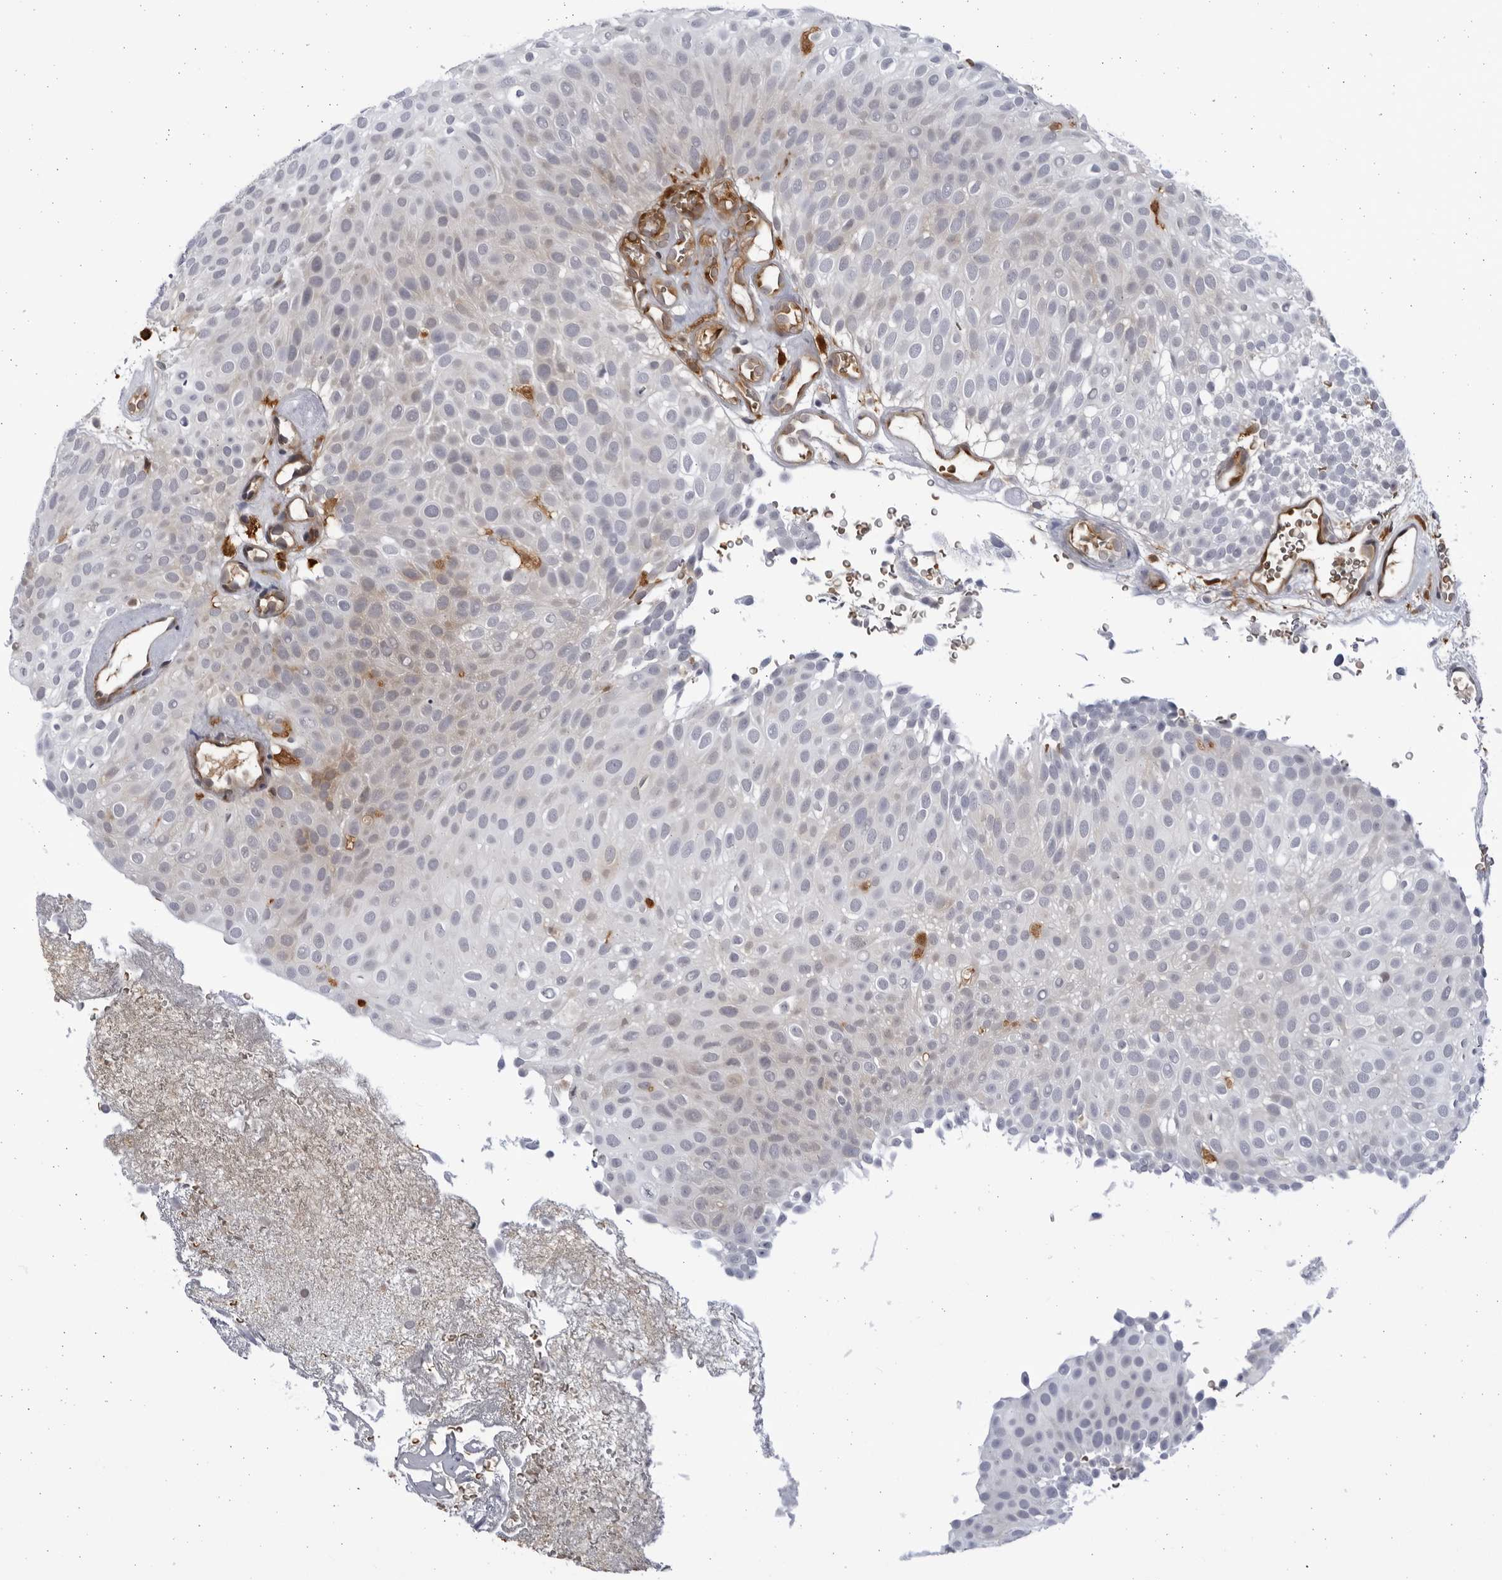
{"staining": {"intensity": "negative", "quantity": "none", "location": "none"}, "tissue": "urothelial cancer", "cell_type": "Tumor cells", "image_type": "cancer", "snomed": [{"axis": "morphology", "description": "Urothelial carcinoma, Low grade"}, {"axis": "topography", "description": "Urinary bladder"}], "caption": "A photomicrograph of urothelial cancer stained for a protein demonstrates no brown staining in tumor cells.", "gene": "BMP2K", "patient": {"sex": "male", "age": 78}}